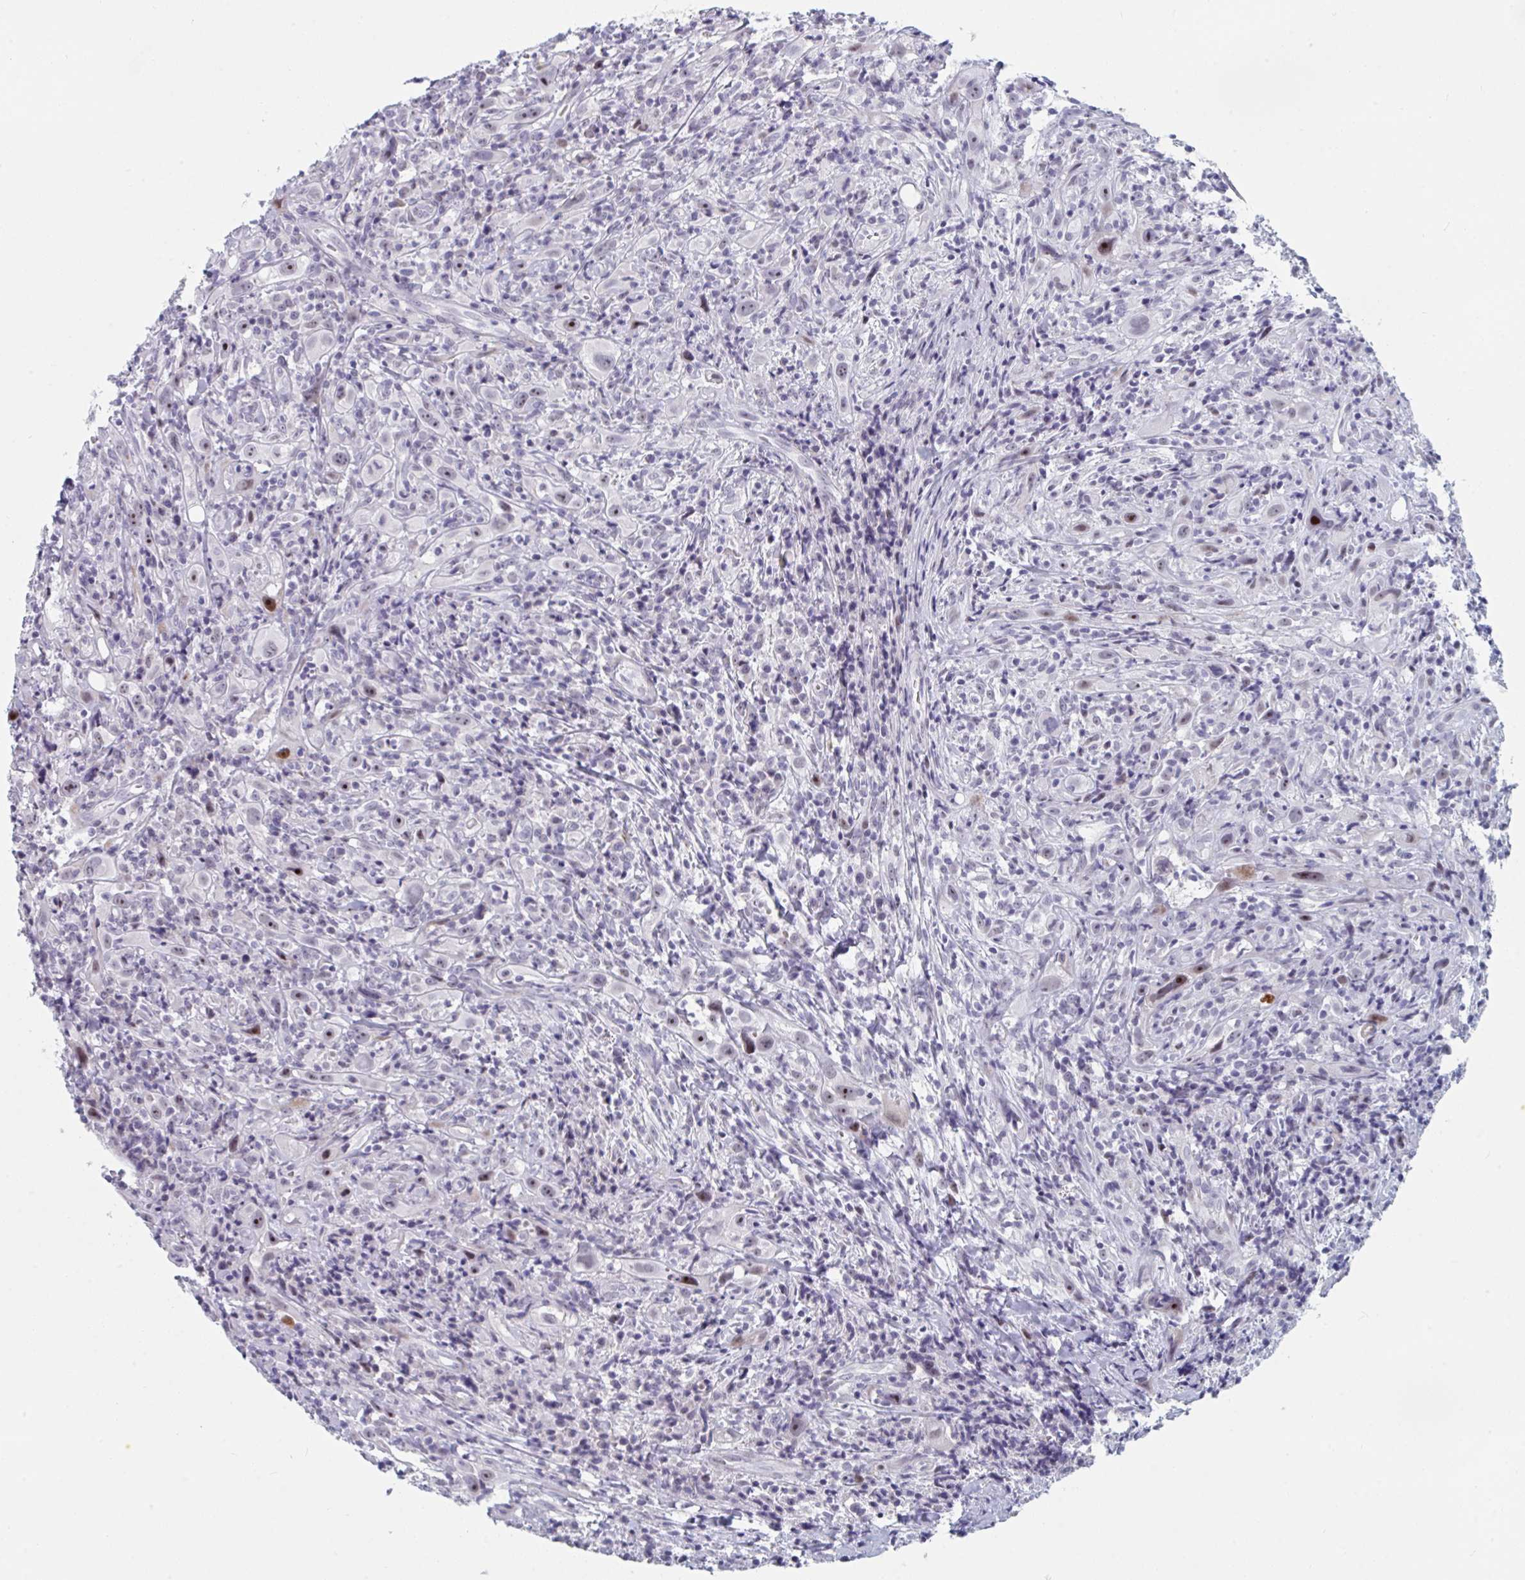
{"staining": {"intensity": "strong", "quantity": "25%-75%", "location": "nuclear"}, "tissue": "head and neck cancer", "cell_type": "Tumor cells", "image_type": "cancer", "snomed": [{"axis": "morphology", "description": "Squamous cell carcinoma, NOS"}, {"axis": "topography", "description": "Head-Neck"}], "caption": "Immunohistochemistry staining of head and neck cancer, which exhibits high levels of strong nuclear staining in about 25%-75% of tumor cells indicating strong nuclear protein expression. The staining was performed using DAB (3,3'-diaminobenzidine) (brown) for protein detection and nuclei were counterstained in hematoxylin (blue).", "gene": "NR1H2", "patient": {"sex": "female", "age": 95}}